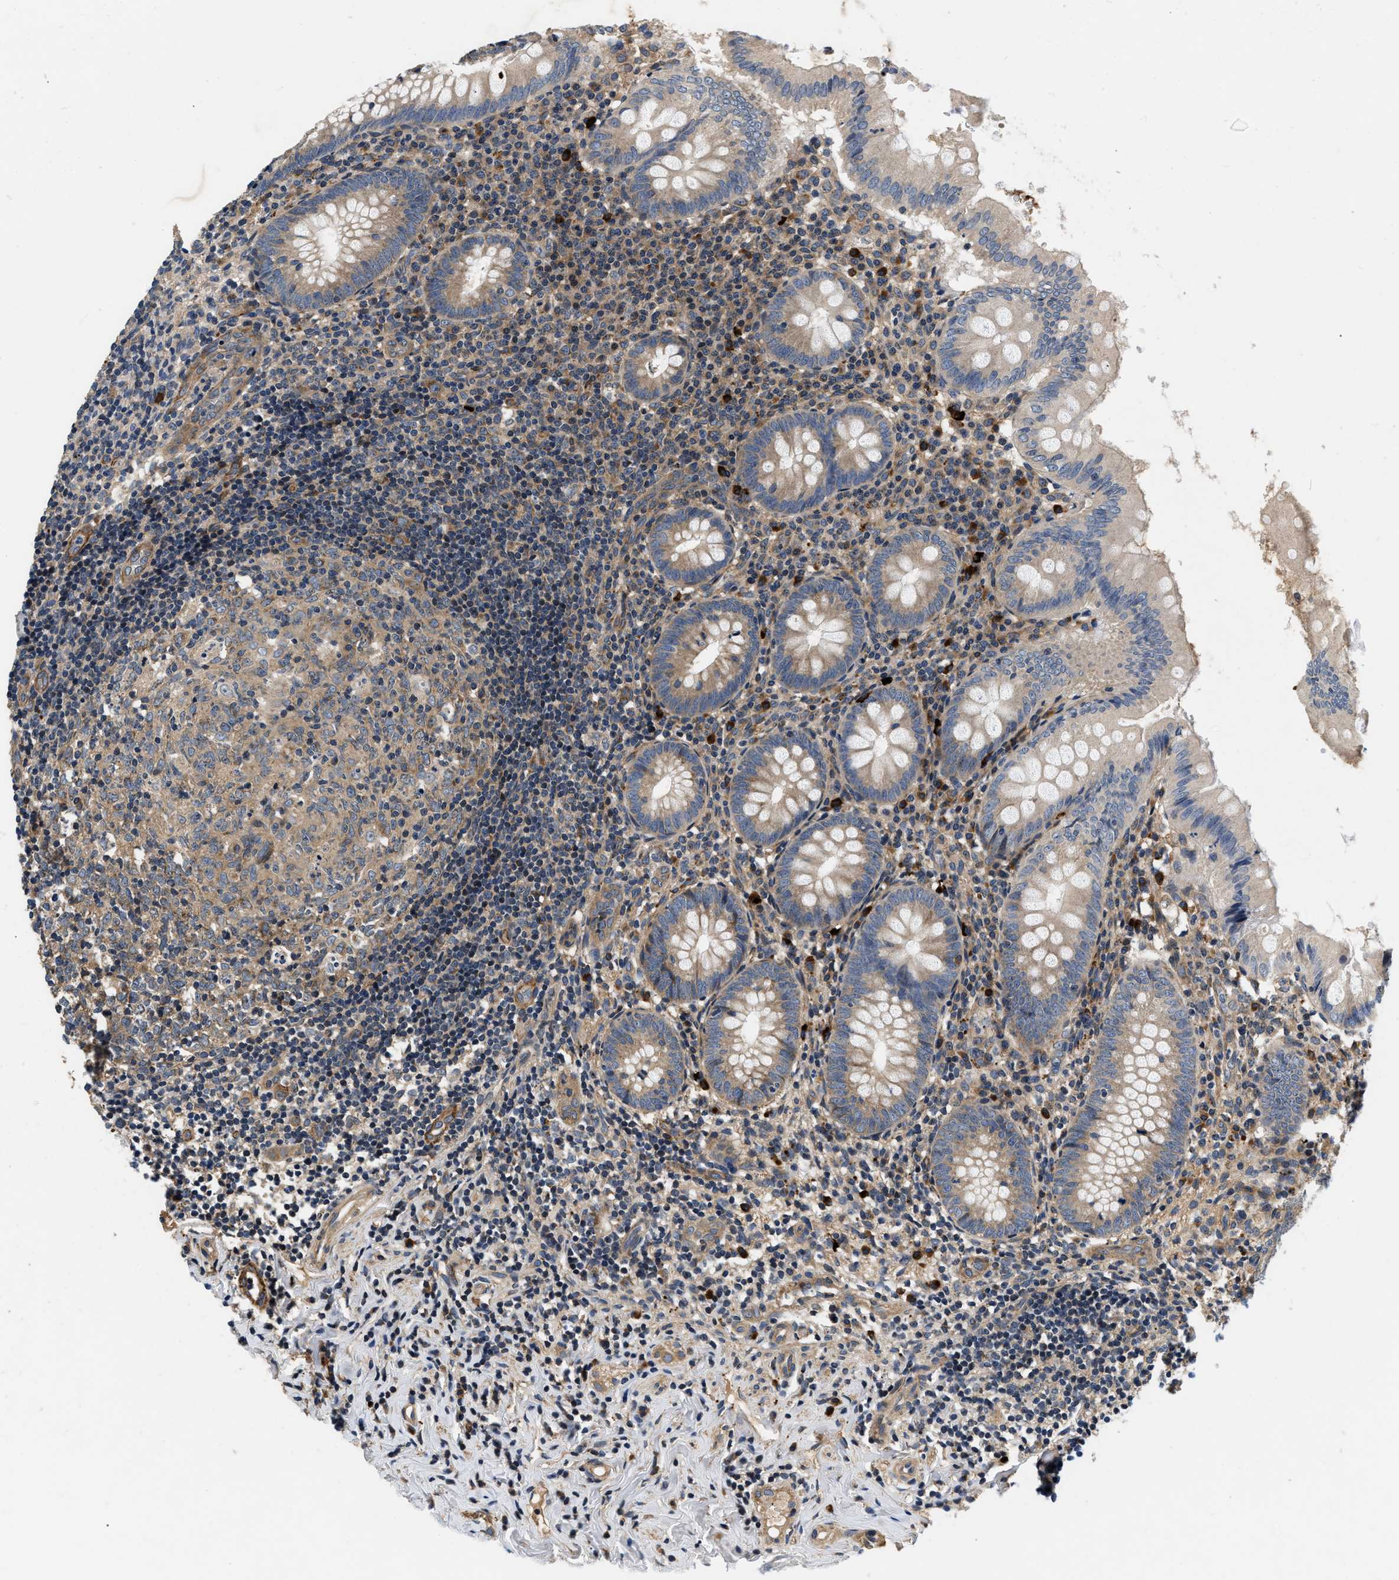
{"staining": {"intensity": "moderate", "quantity": ">75%", "location": "cytoplasmic/membranous"}, "tissue": "appendix", "cell_type": "Glandular cells", "image_type": "normal", "snomed": [{"axis": "morphology", "description": "Normal tissue, NOS"}, {"axis": "topography", "description": "Appendix"}], "caption": "Human appendix stained with a brown dye reveals moderate cytoplasmic/membranous positive staining in approximately >75% of glandular cells.", "gene": "NME6", "patient": {"sex": "male", "age": 8}}